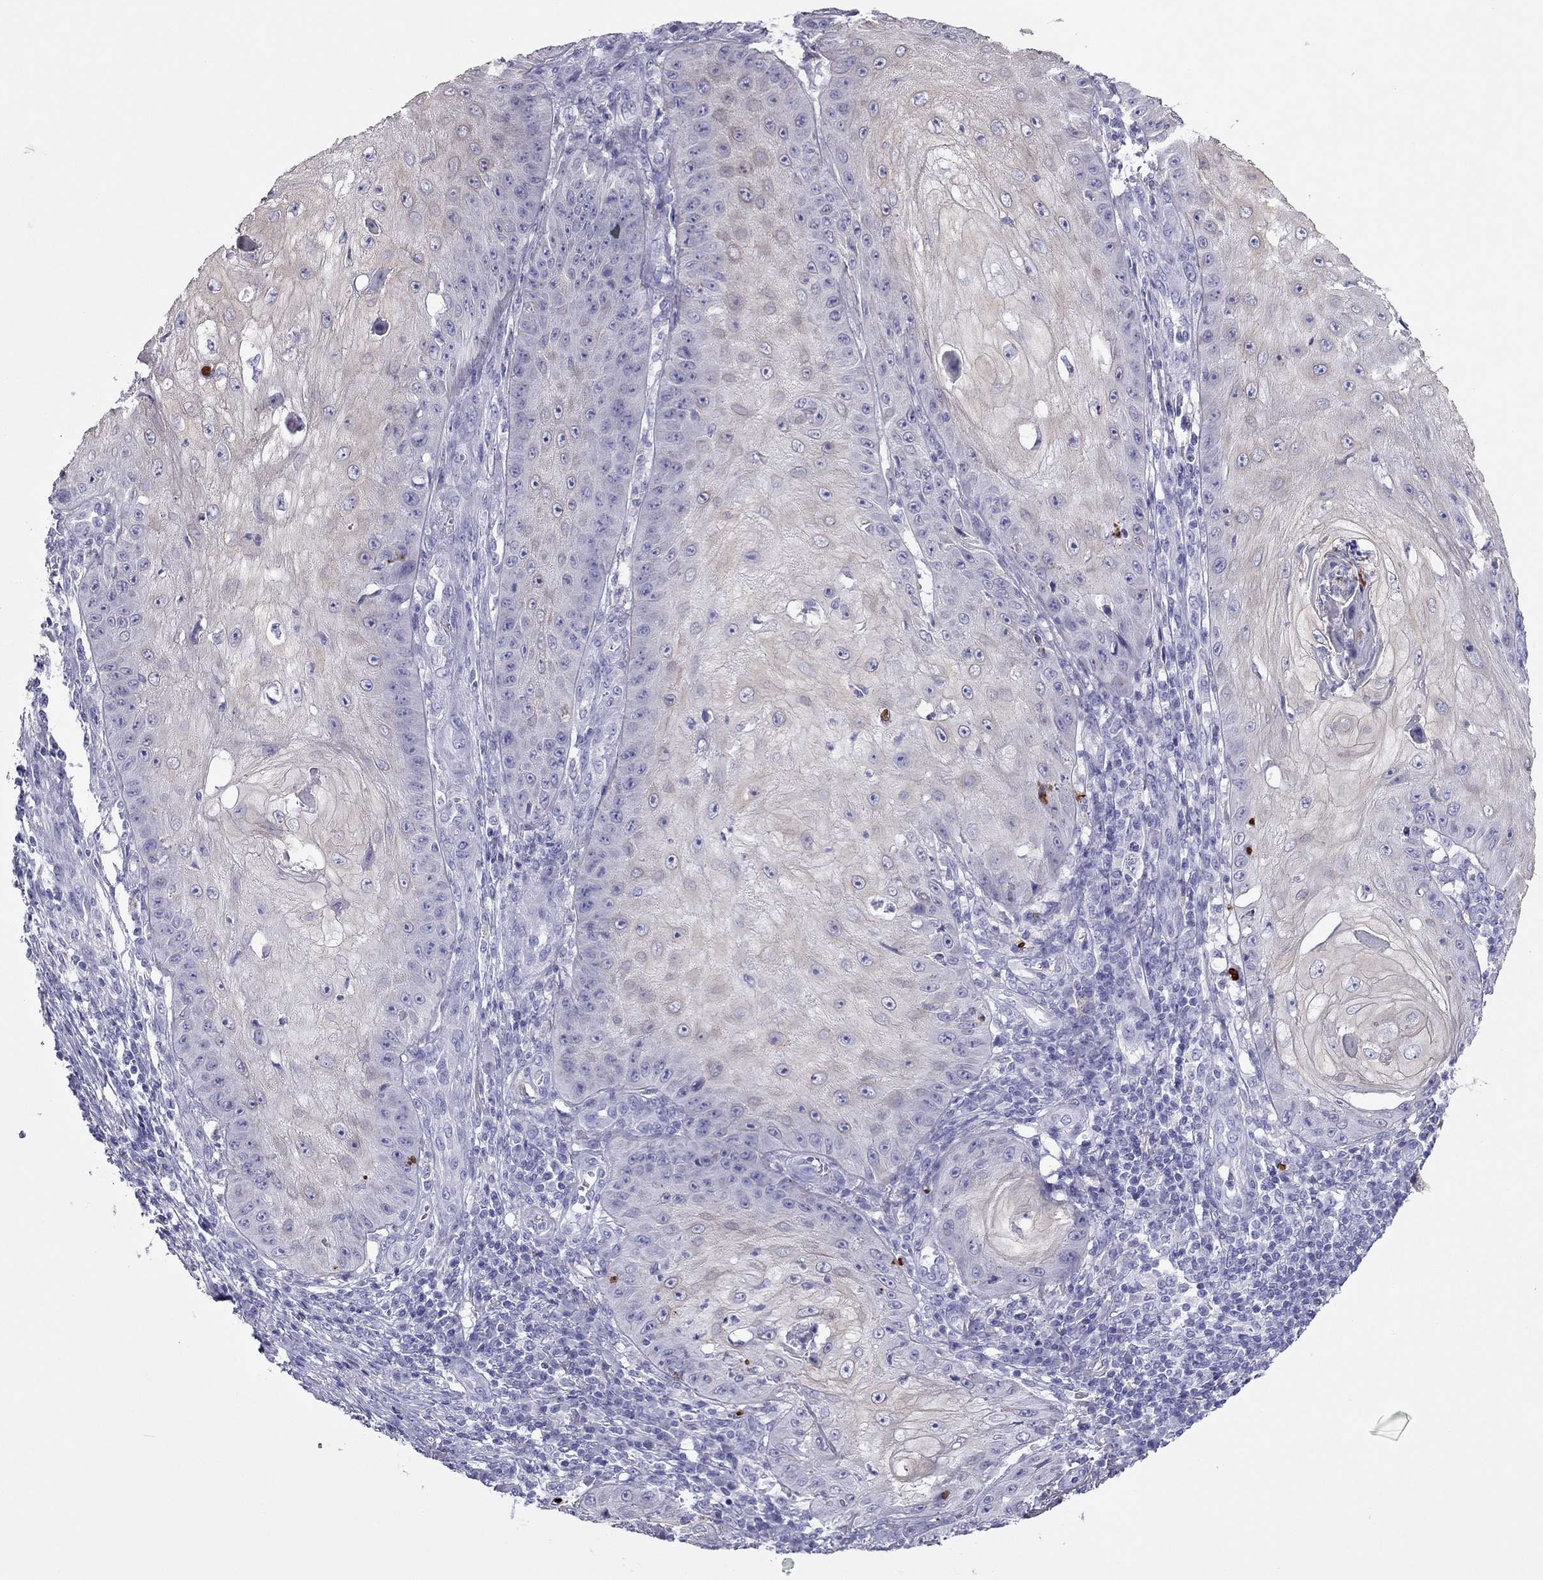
{"staining": {"intensity": "negative", "quantity": "none", "location": "none"}, "tissue": "skin cancer", "cell_type": "Tumor cells", "image_type": "cancer", "snomed": [{"axis": "morphology", "description": "Squamous cell carcinoma, NOS"}, {"axis": "topography", "description": "Skin"}], "caption": "The histopathology image reveals no significant expression in tumor cells of skin cancer.", "gene": "MAEL", "patient": {"sex": "male", "age": 70}}